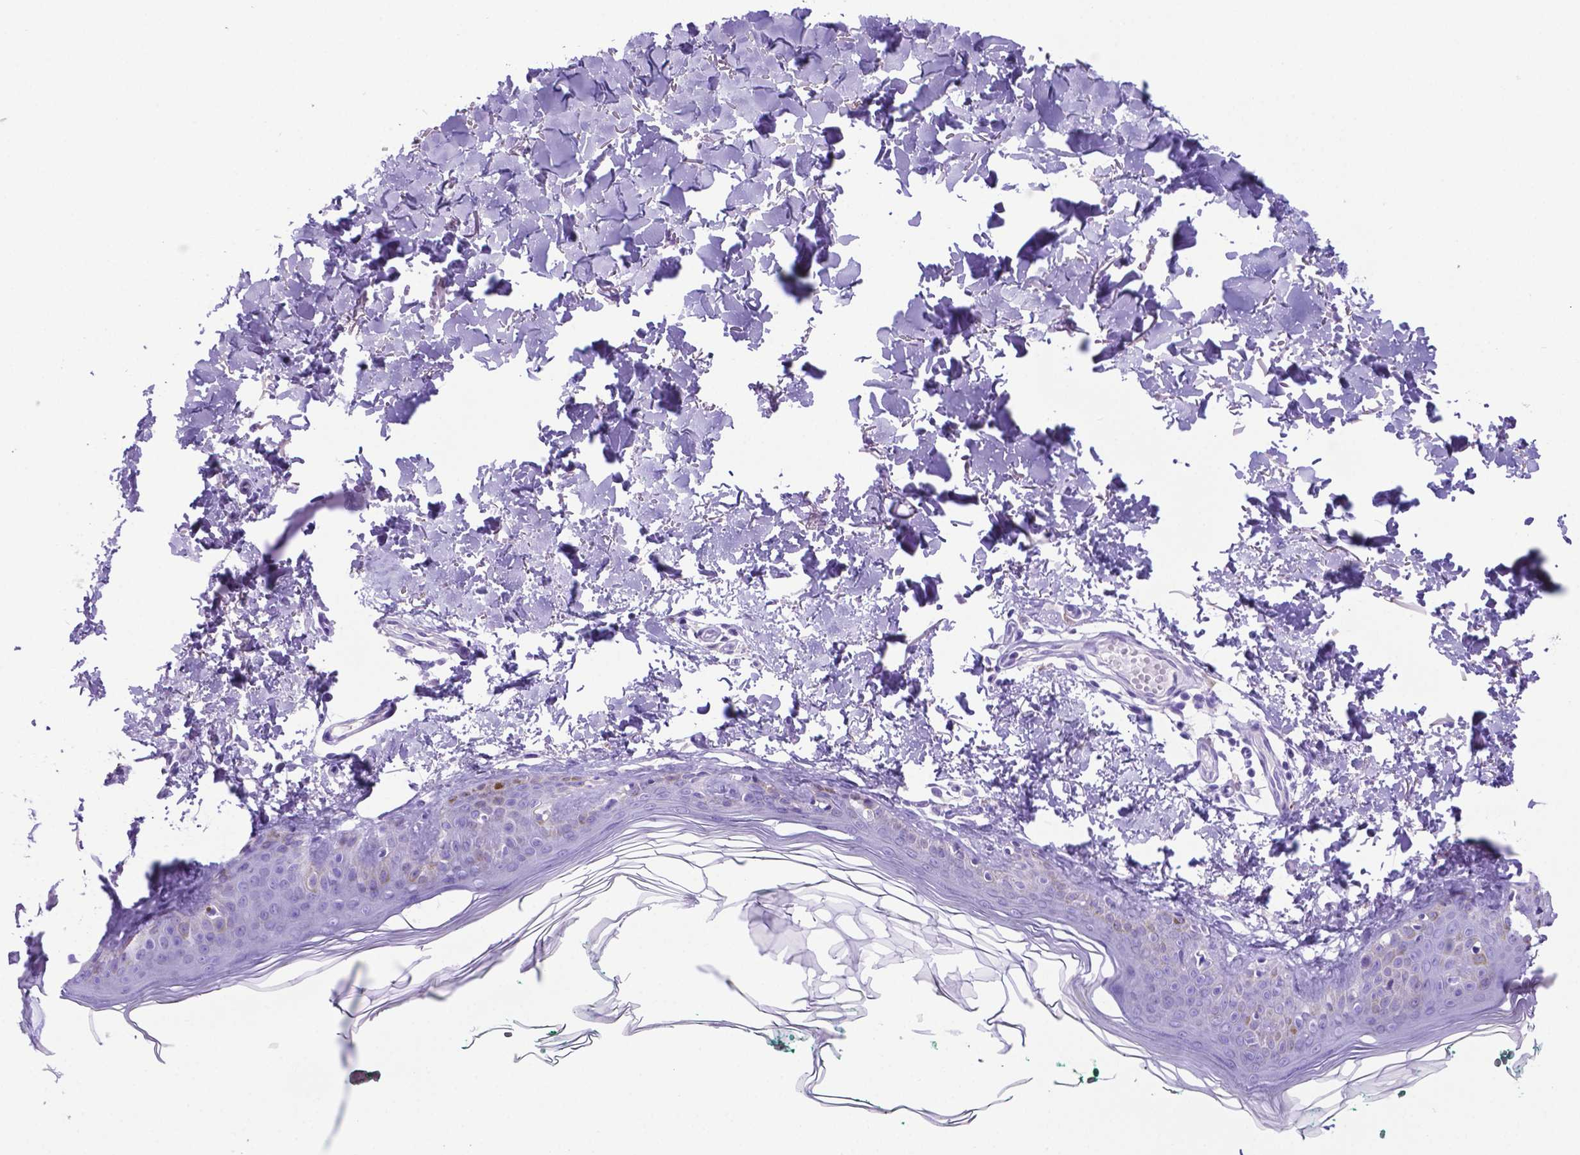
{"staining": {"intensity": "negative", "quantity": "none", "location": "none"}, "tissue": "skin", "cell_type": "Fibroblasts", "image_type": "normal", "snomed": [{"axis": "morphology", "description": "Normal tissue, NOS"}, {"axis": "topography", "description": "Skin"}, {"axis": "topography", "description": "Peripheral nerve tissue"}], "caption": "A micrograph of skin stained for a protein demonstrates no brown staining in fibroblasts. (DAB (3,3'-diaminobenzidine) IHC, high magnification).", "gene": "LZTR1", "patient": {"sex": "female", "age": 45}}